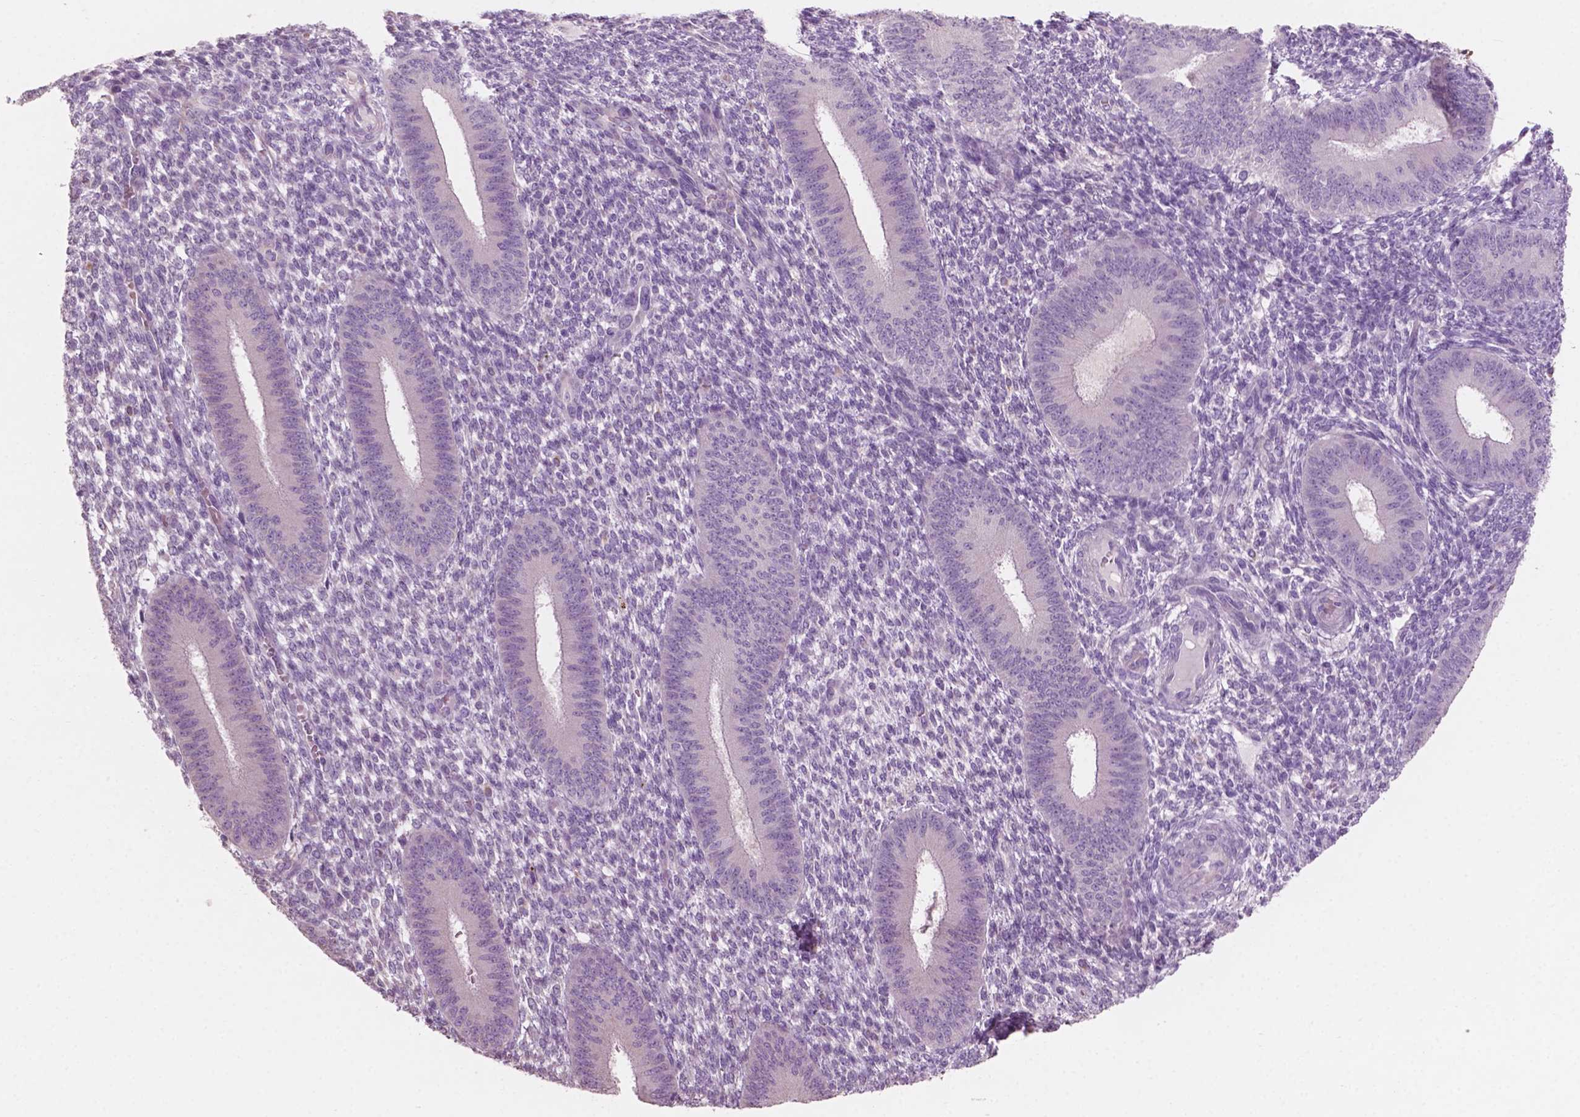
{"staining": {"intensity": "negative", "quantity": "none", "location": "none"}, "tissue": "endometrium", "cell_type": "Cells in endometrial stroma", "image_type": "normal", "snomed": [{"axis": "morphology", "description": "Normal tissue, NOS"}, {"axis": "topography", "description": "Endometrium"}], "caption": "A photomicrograph of endometrium stained for a protein exhibits no brown staining in cells in endometrial stroma. (DAB immunohistochemistry visualized using brightfield microscopy, high magnification).", "gene": "AWAT1", "patient": {"sex": "female", "age": 39}}